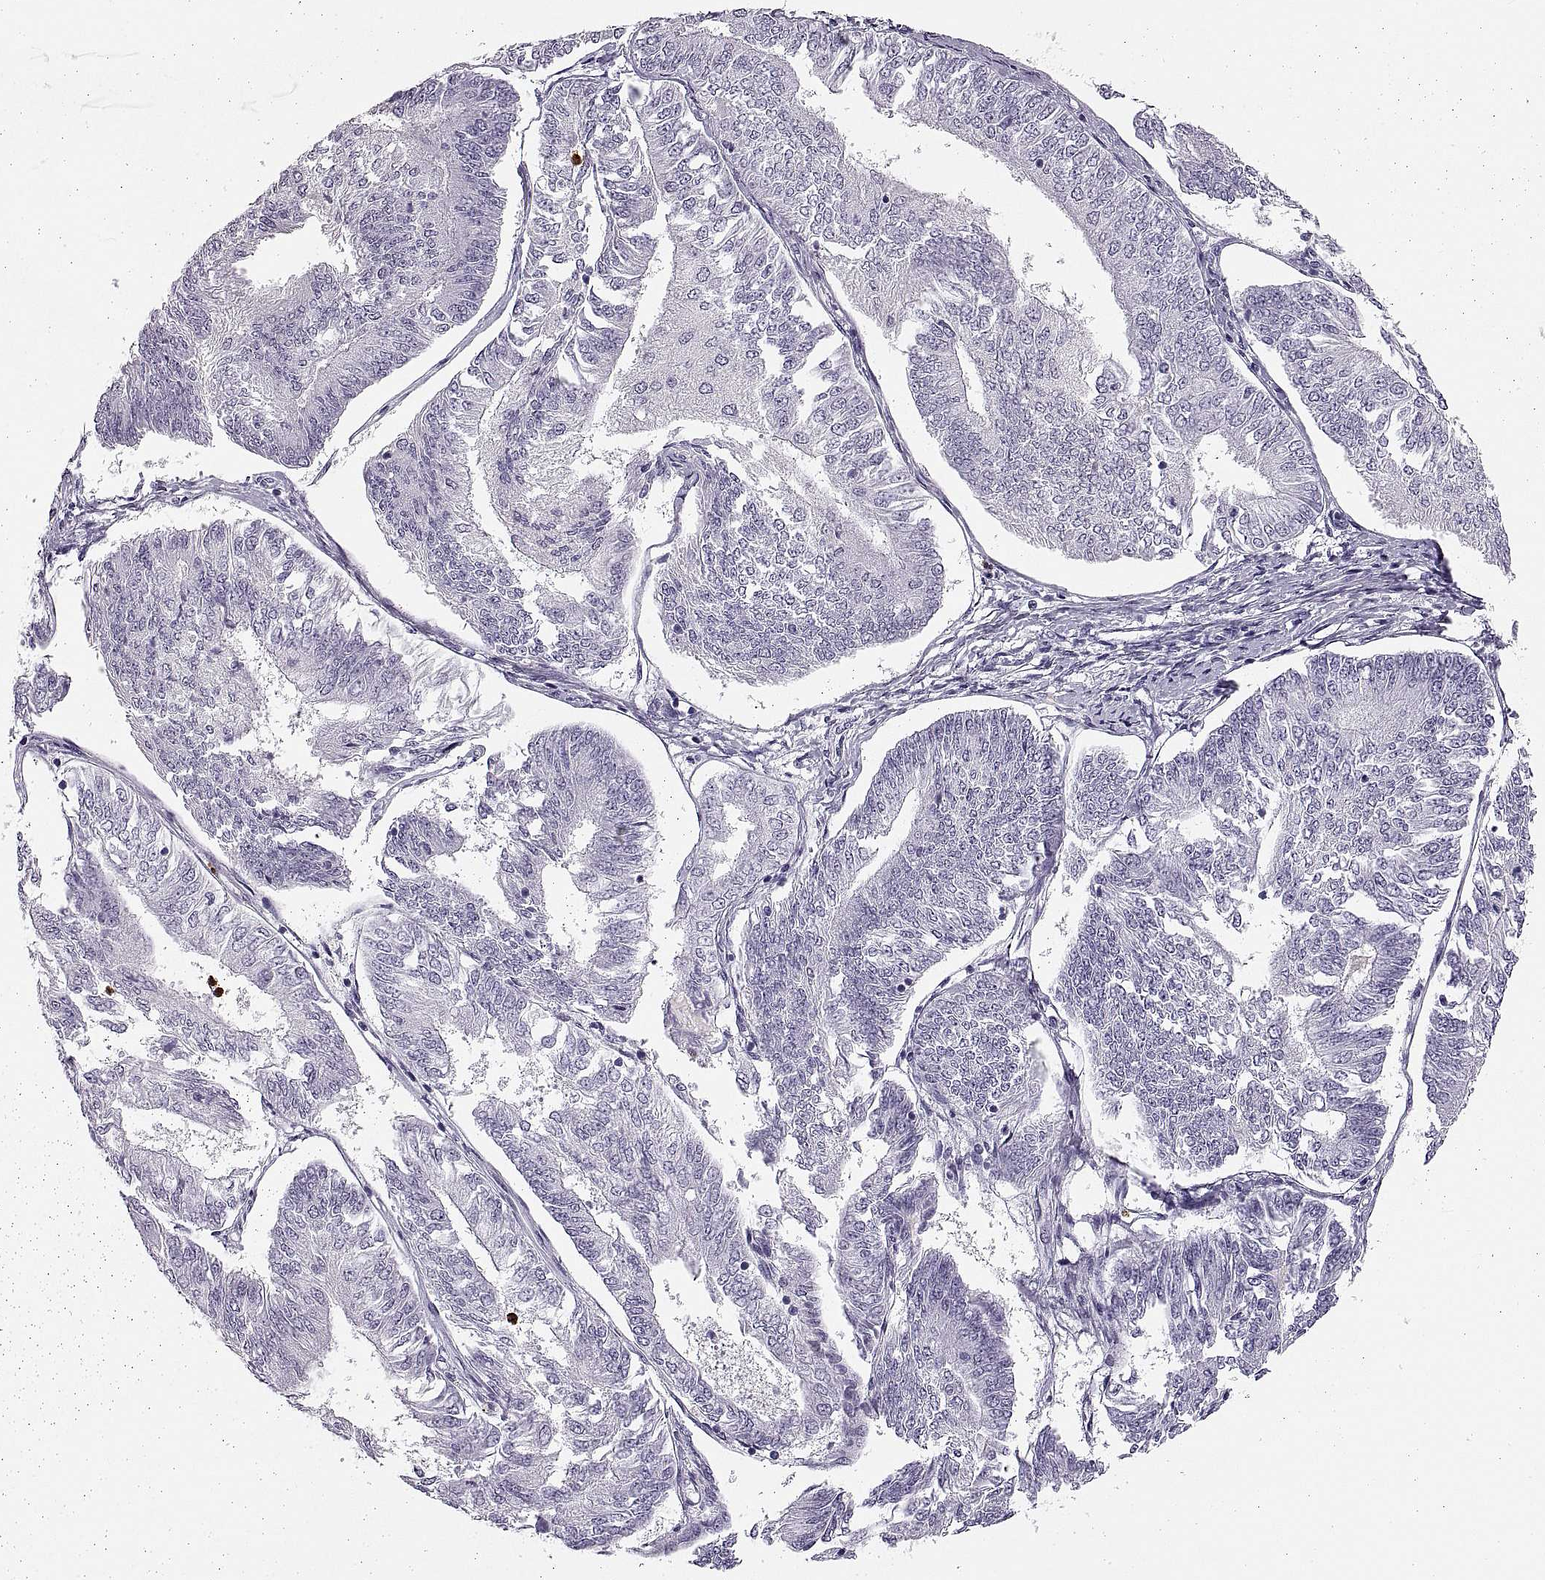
{"staining": {"intensity": "negative", "quantity": "none", "location": "none"}, "tissue": "endometrial cancer", "cell_type": "Tumor cells", "image_type": "cancer", "snomed": [{"axis": "morphology", "description": "Adenocarcinoma, NOS"}, {"axis": "topography", "description": "Endometrium"}], "caption": "Immunohistochemical staining of endometrial cancer displays no significant staining in tumor cells.", "gene": "MILR1", "patient": {"sex": "female", "age": 58}}